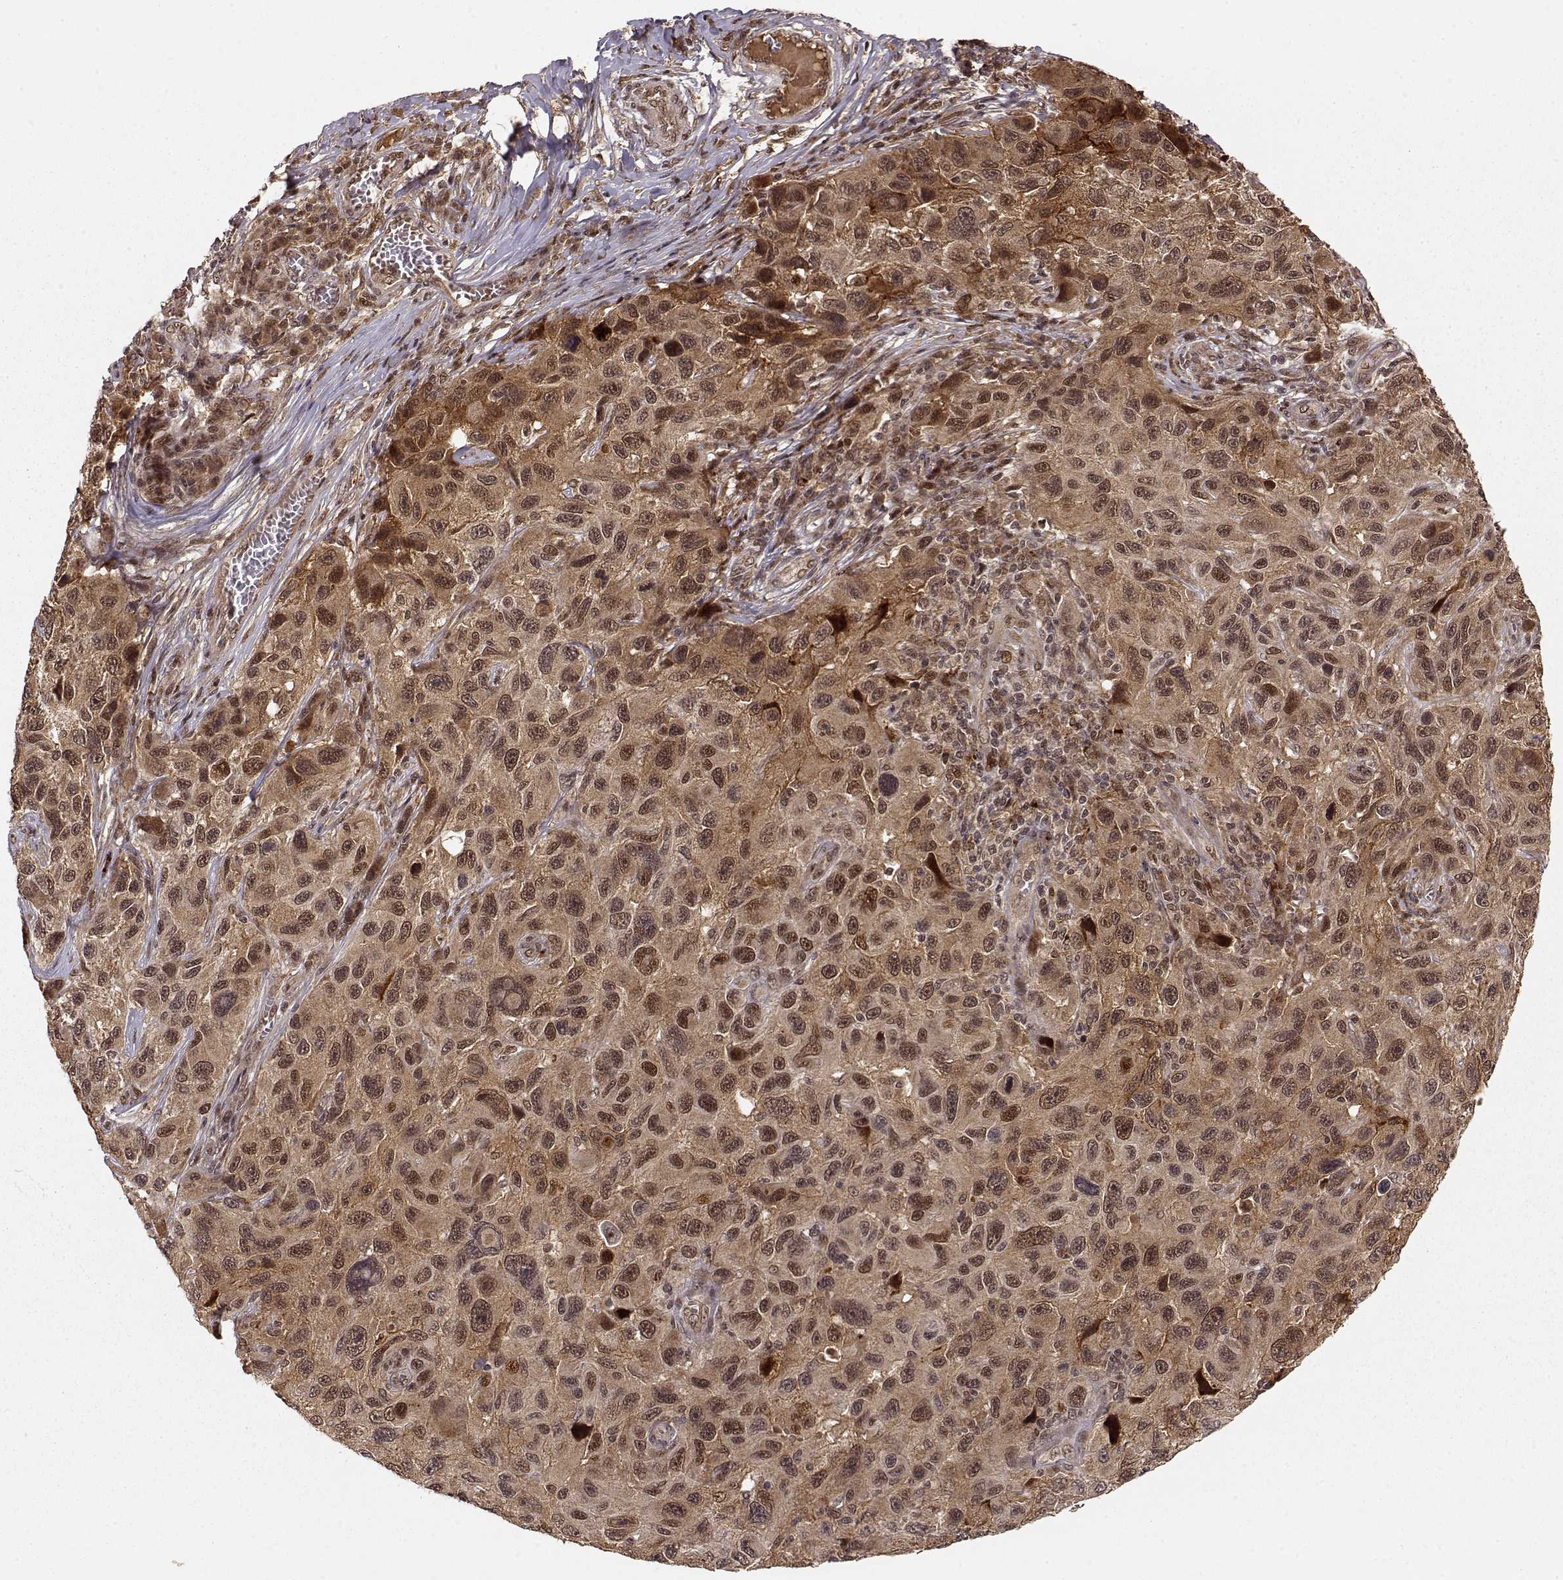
{"staining": {"intensity": "moderate", "quantity": ">75%", "location": "cytoplasmic/membranous,nuclear"}, "tissue": "melanoma", "cell_type": "Tumor cells", "image_type": "cancer", "snomed": [{"axis": "morphology", "description": "Malignant melanoma, NOS"}, {"axis": "topography", "description": "Skin"}], "caption": "A brown stain labels moderate cytoplasmic/membranous and nuclear positivity of a protein in malignant melanoma tumor cells.", "gene": "MAEA", "patient": {"sex": "male", "age": 53}}